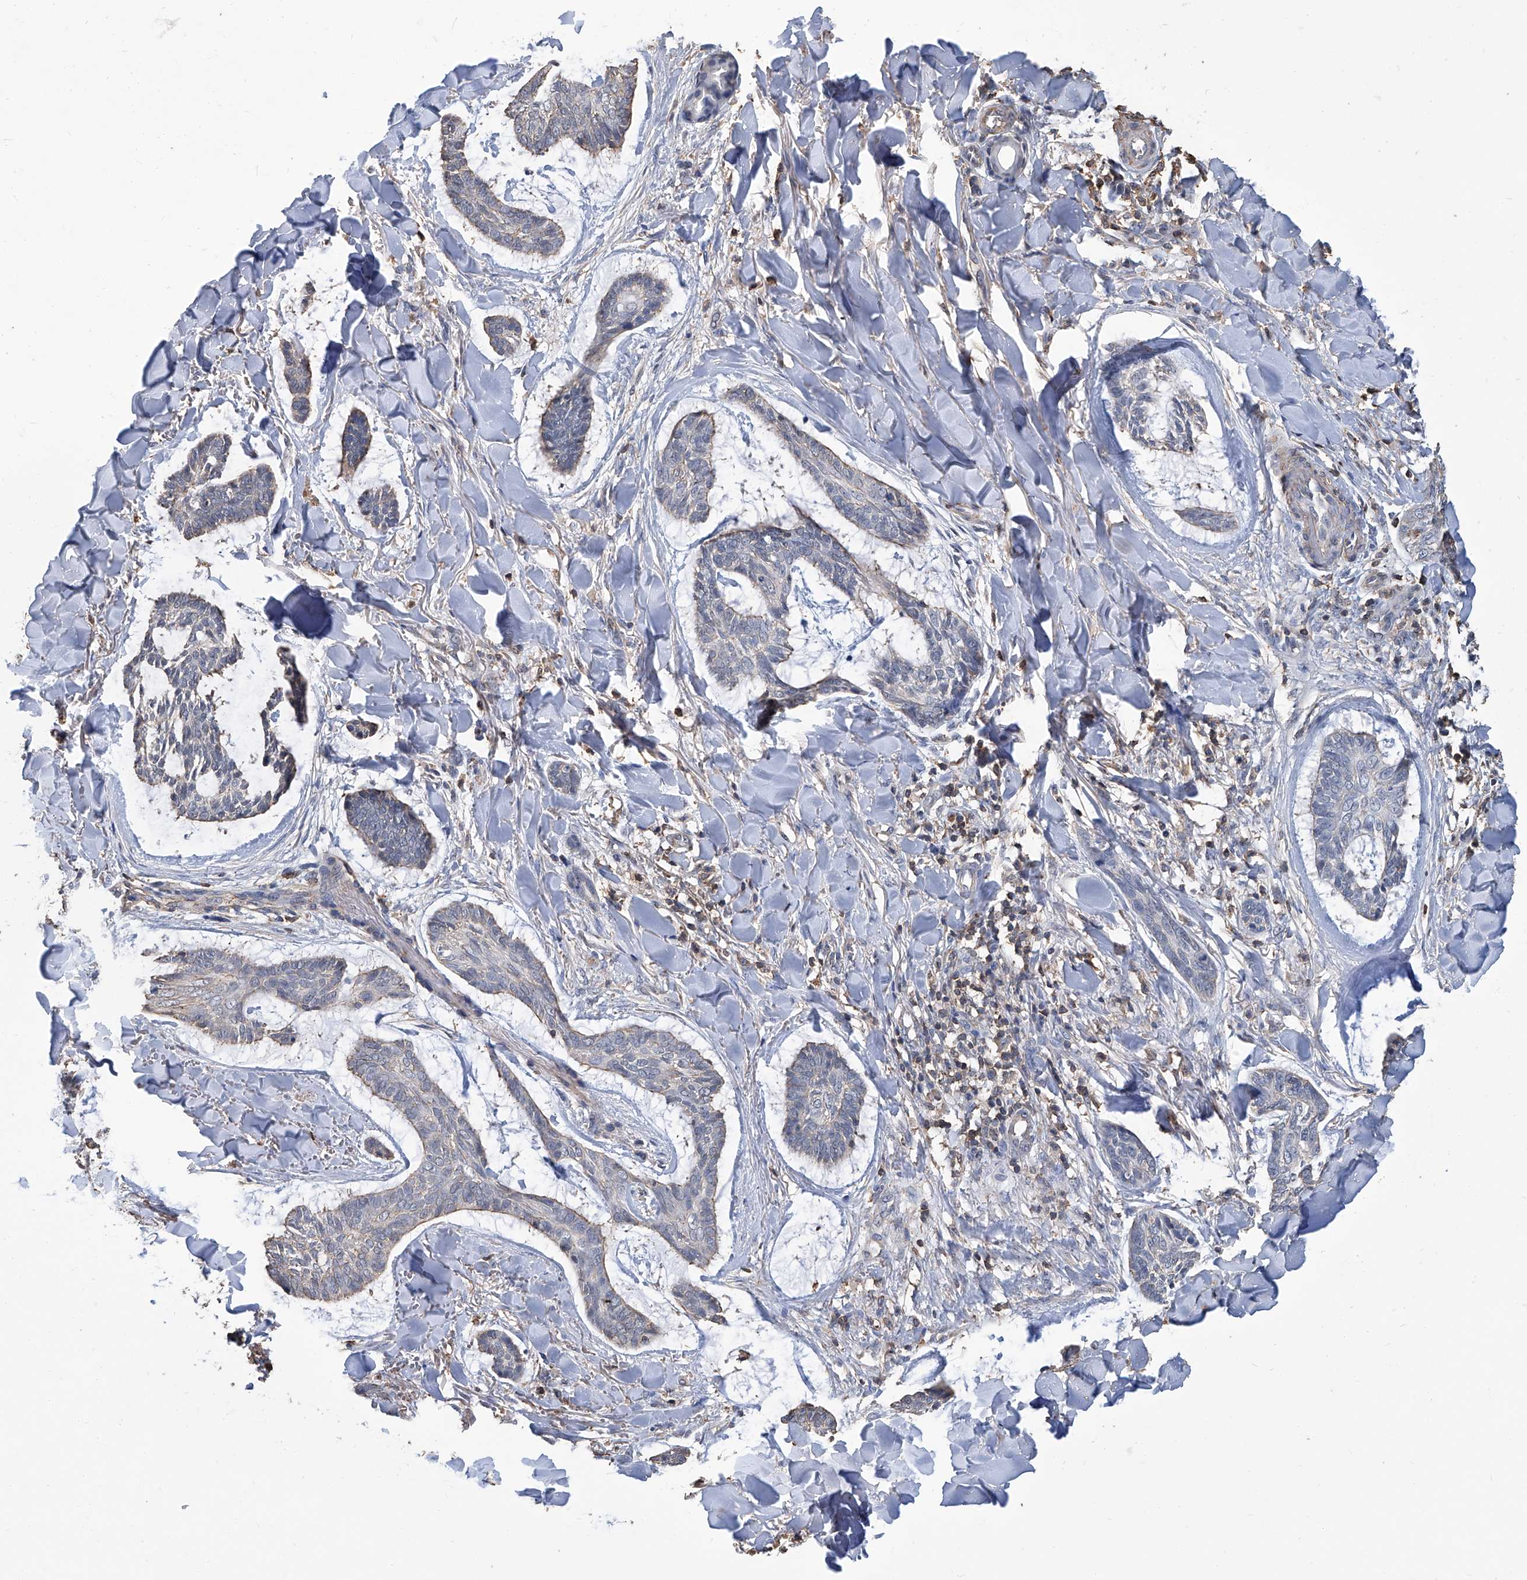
{"staining": {"intensity": "negative", "quantity": "none", "location": "none"}, "tissue": "skin cancer", "cell_type": "Tumor cells", "image_type": "cancer", "snomed": [{"axis": "morphology", "description": "Basal cell carcinoma"}, {"axis": "topography", "description": "Skin"}], "caption": "The immunohistochemistry photomicrograph has no significant positivity in tumor cells of skin basal cell carcinoma tissue.", "gene": "GPT", "patient": {"sex": "male", "age": 43}}